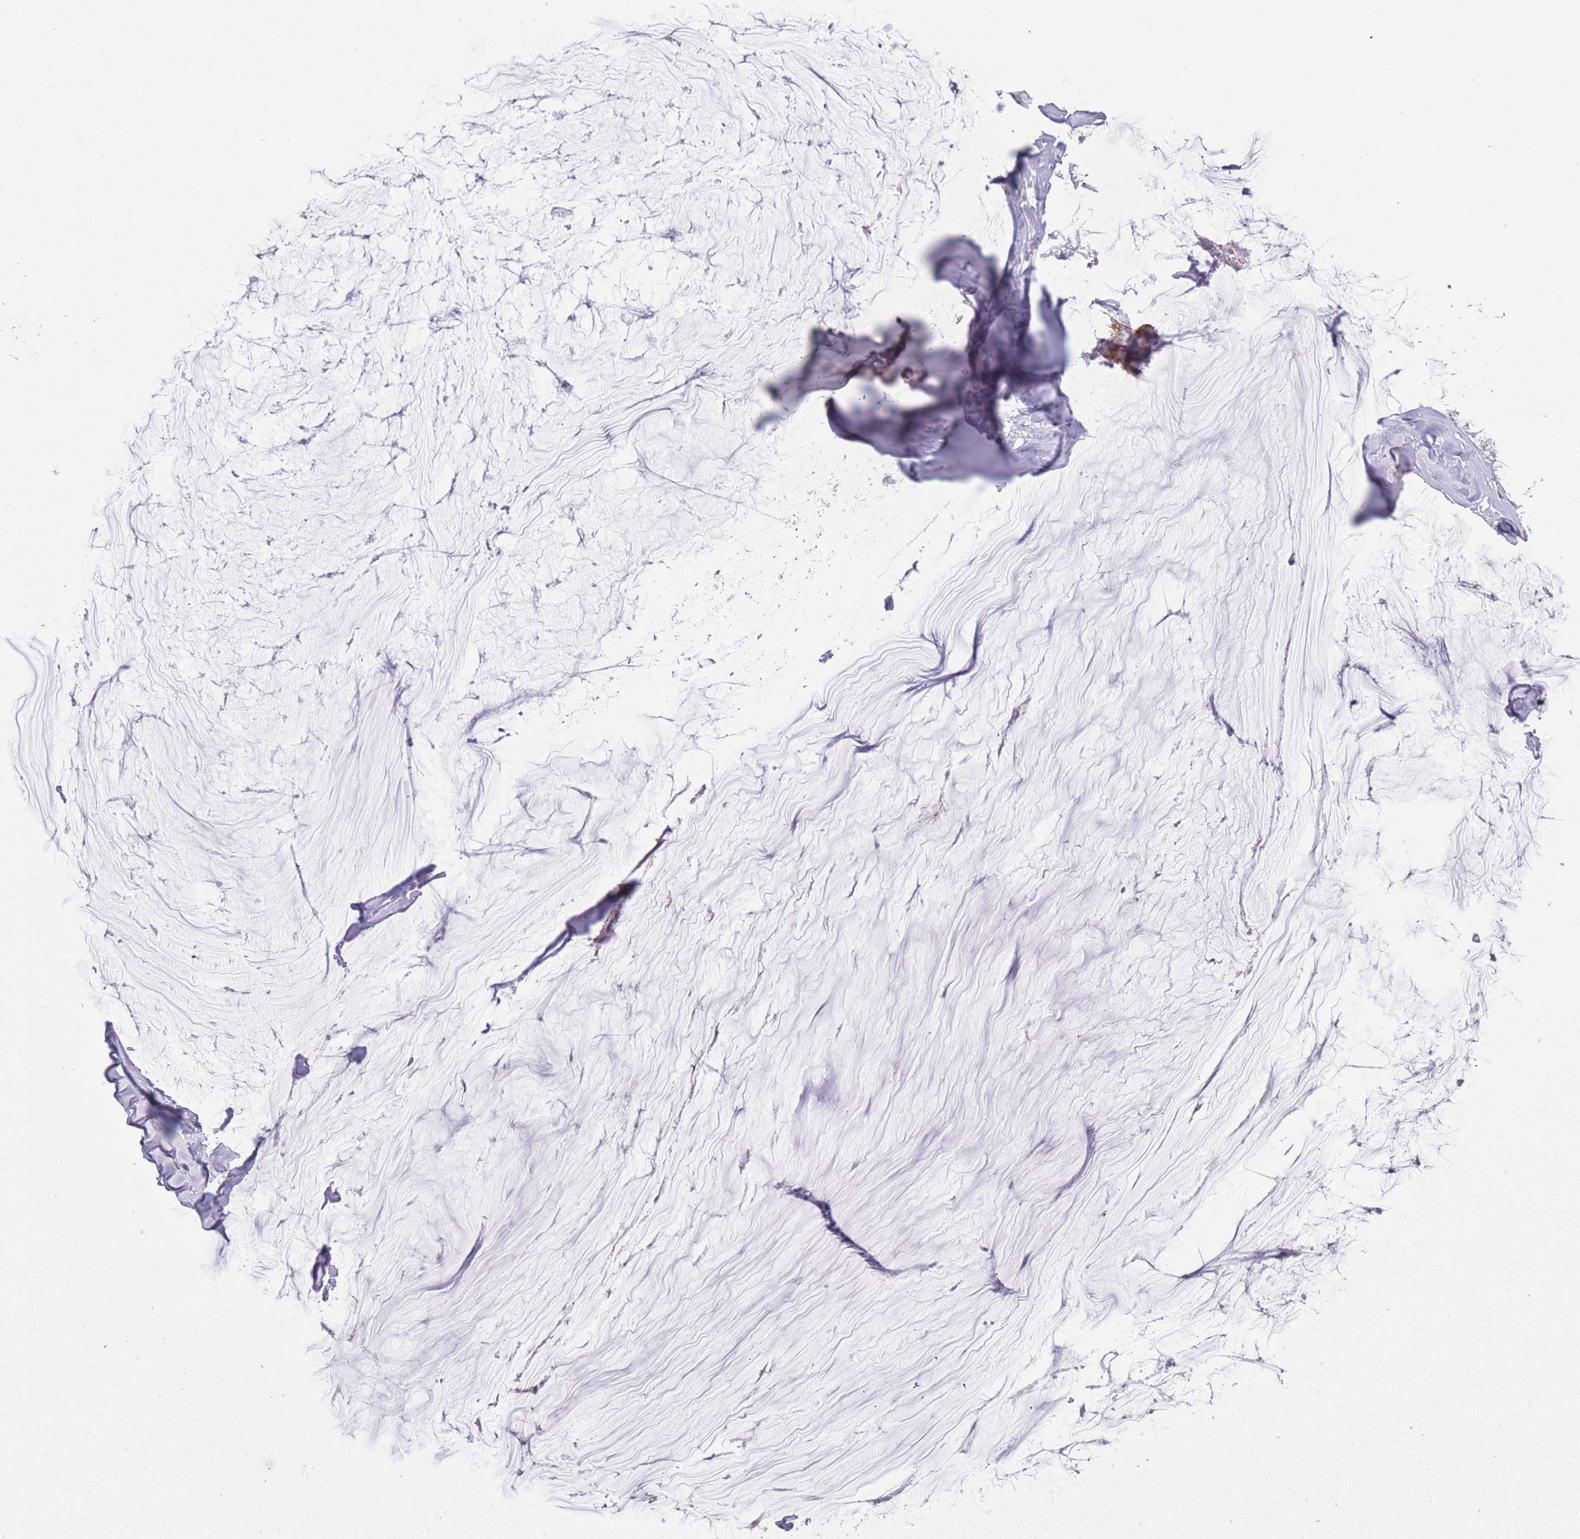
{"staining": {"intensity": "negative", "quantity": "none", "location": "none"}, "tissue": "ovarian cancer", "cell_type": "Tumor cells", "image_type": "cancer", "snomed": [{"axis": "morphology", "description": "Cystadenocarcinoma, mucinous, NOS"}, {"axis": "topography", "description": "Ovary"}], "caption": "This is an immunohistochemistry (IHC) photomicrograph of human ovarian cancer. There is no expression in tumor cells.", "gene": "RSPH10B", "patient": {"sex": "female", "age": 39}}